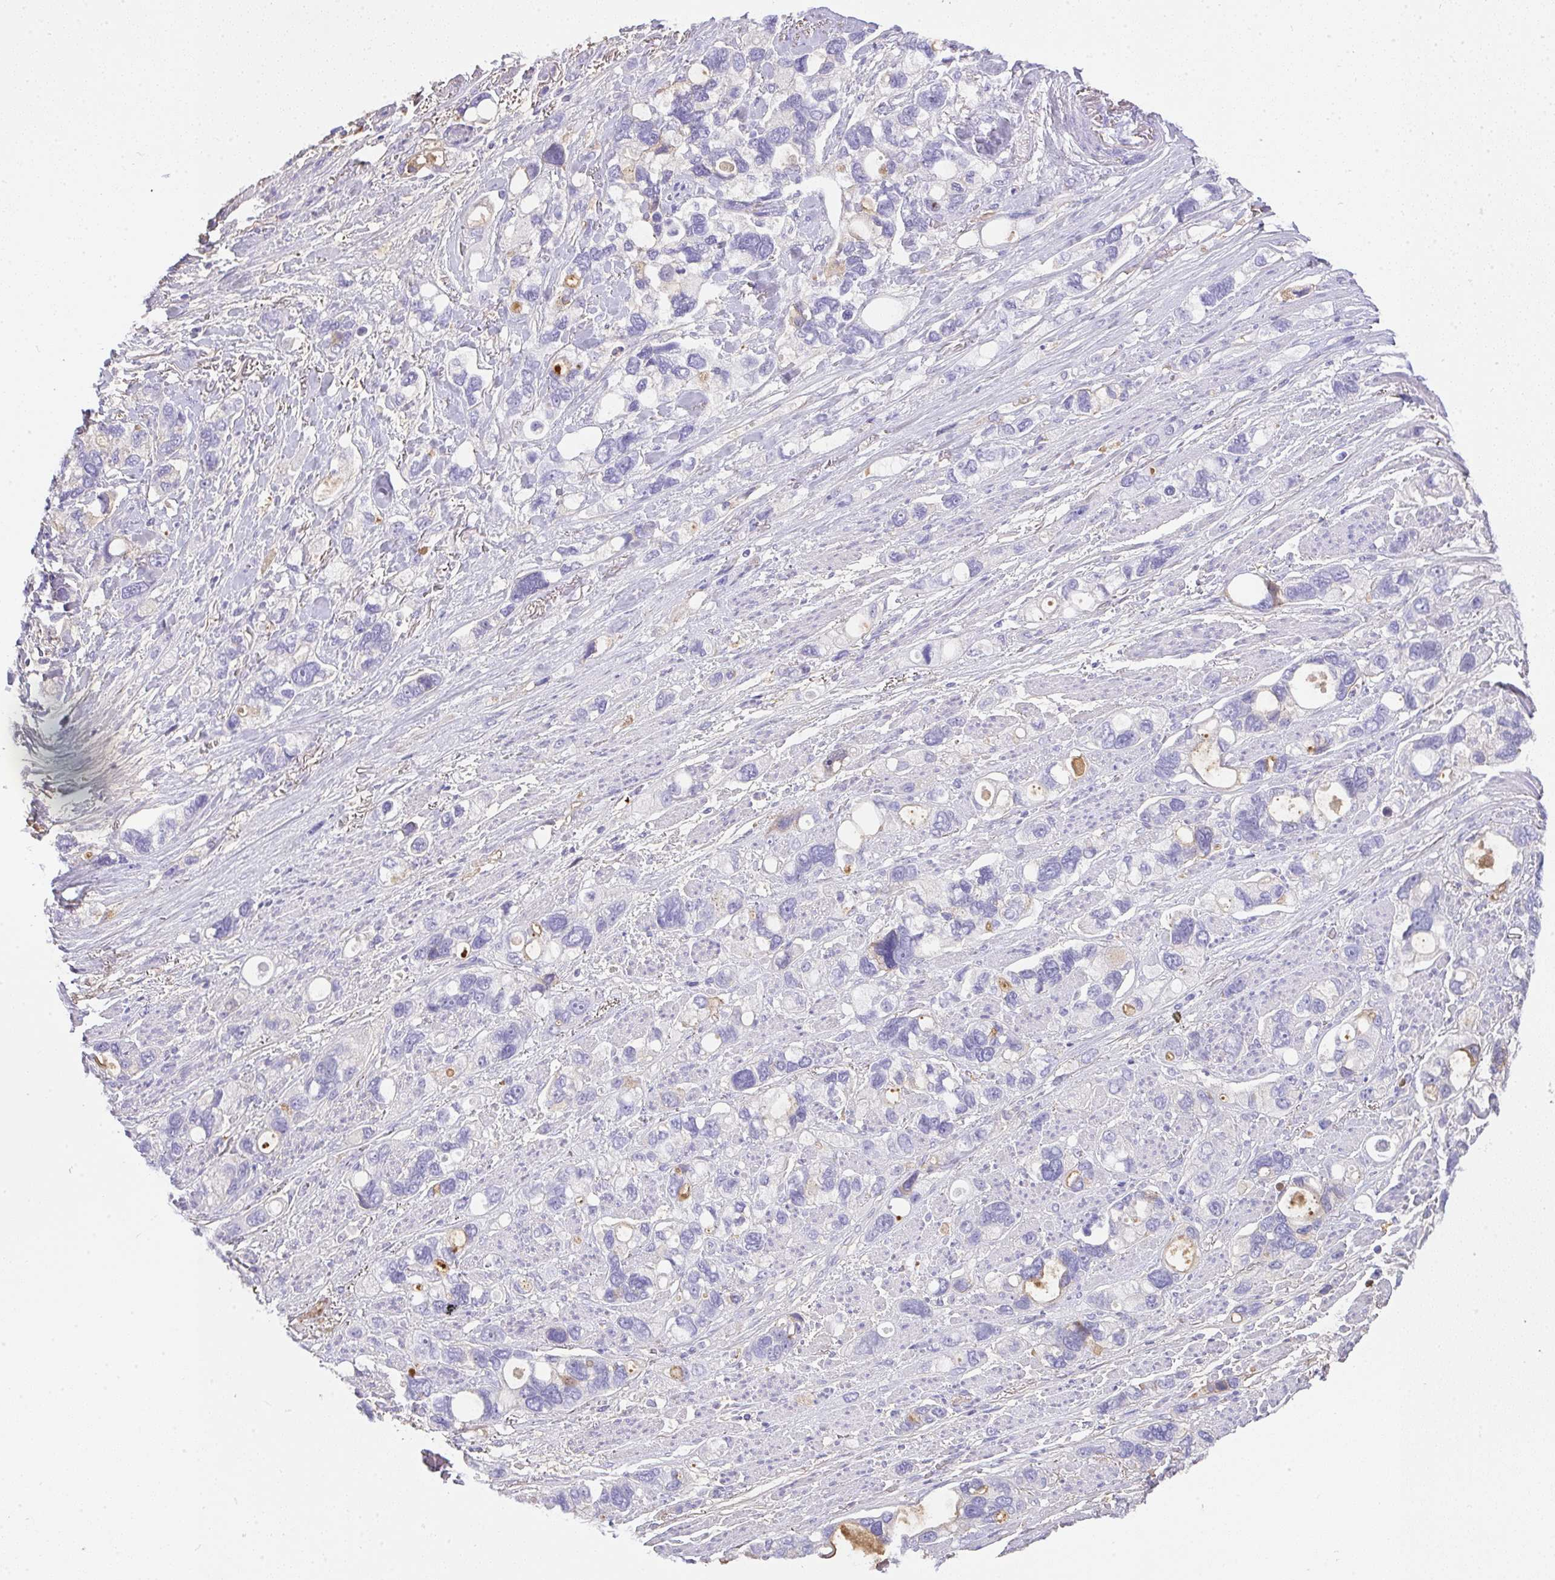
{"staining": {"intensity": "negative", "quantity": "none", "location": "none"}, "tissue": "stomach cancer", "cell_type": "Tumor cells", "image_type": "cancer", "snomed": [{"axis": "morphology", "description": "Adenocarcinoma, NOS"}, {"axis": "topography", "description": "Stomach, upper"}], "caption": "IHC photomicrograph of neoplastic tissue: adenocarcinoma (stomach) stained with DAB demonstrates no significant protein expression in tumor cells.", "gene": "SMYD5", "patient": {"sex": "female", "age": 81}}